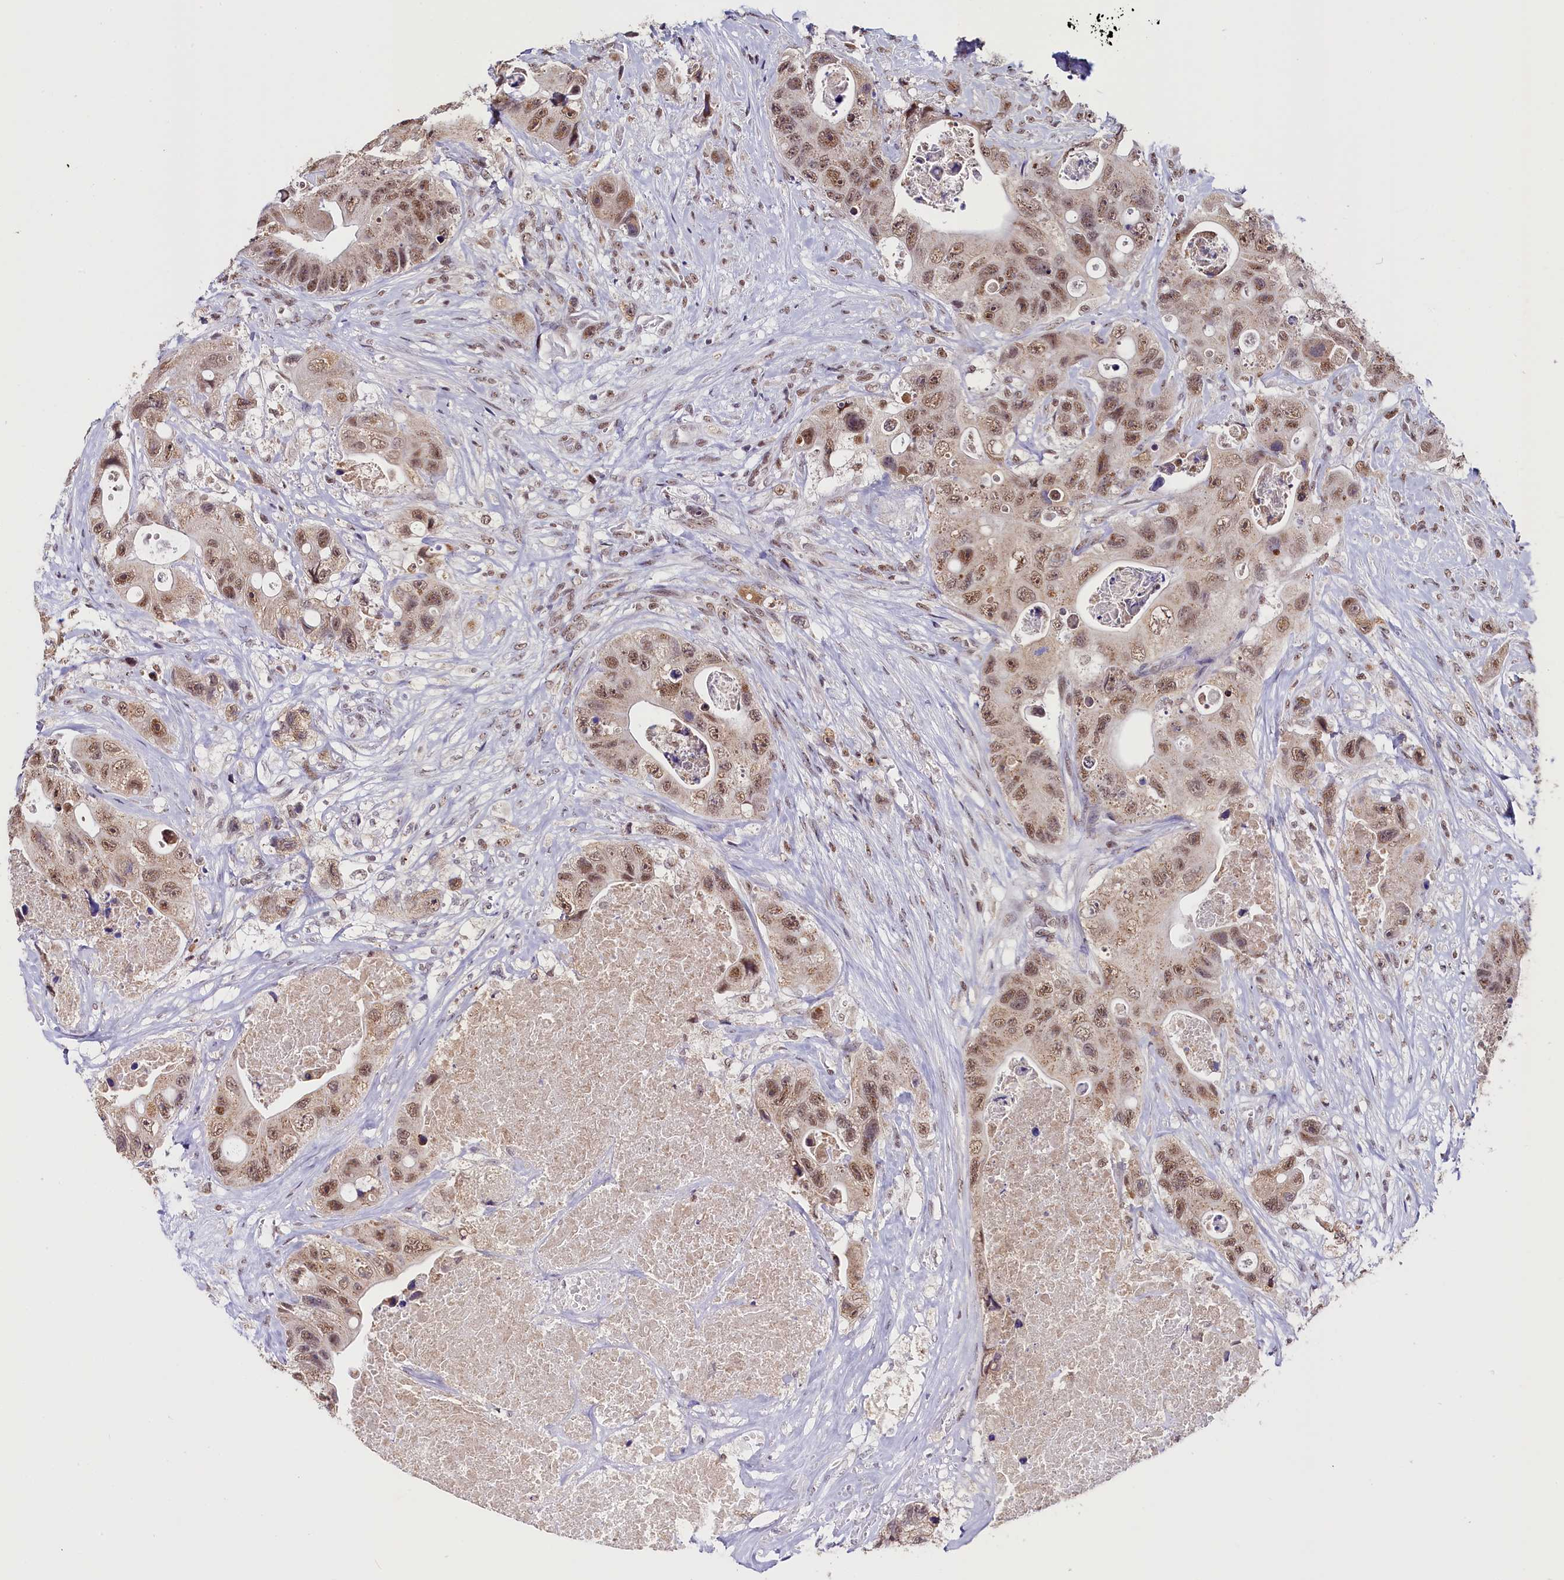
{"staining": {"intensity": "moderate", "quantity": ">75%", "location": "nuclear"}, "tissue": "colorectal cancer", "cell_type": "Tumor cells", "image_type": "cancer", "snomed": [{"axis": "morphology", "description": "Adenocarcinoma, NOS"}, {"axis": "topography", "description": "Colon"}], "caption": "Moderate nuclear expression for a protein is appreciated in approximately >75% of tumor cells of colorectal cancer (adenocarcinoma) using immunohistochemistry.", "gene": "NCBP1", "patient": {"sex": "female", "age": 46}}